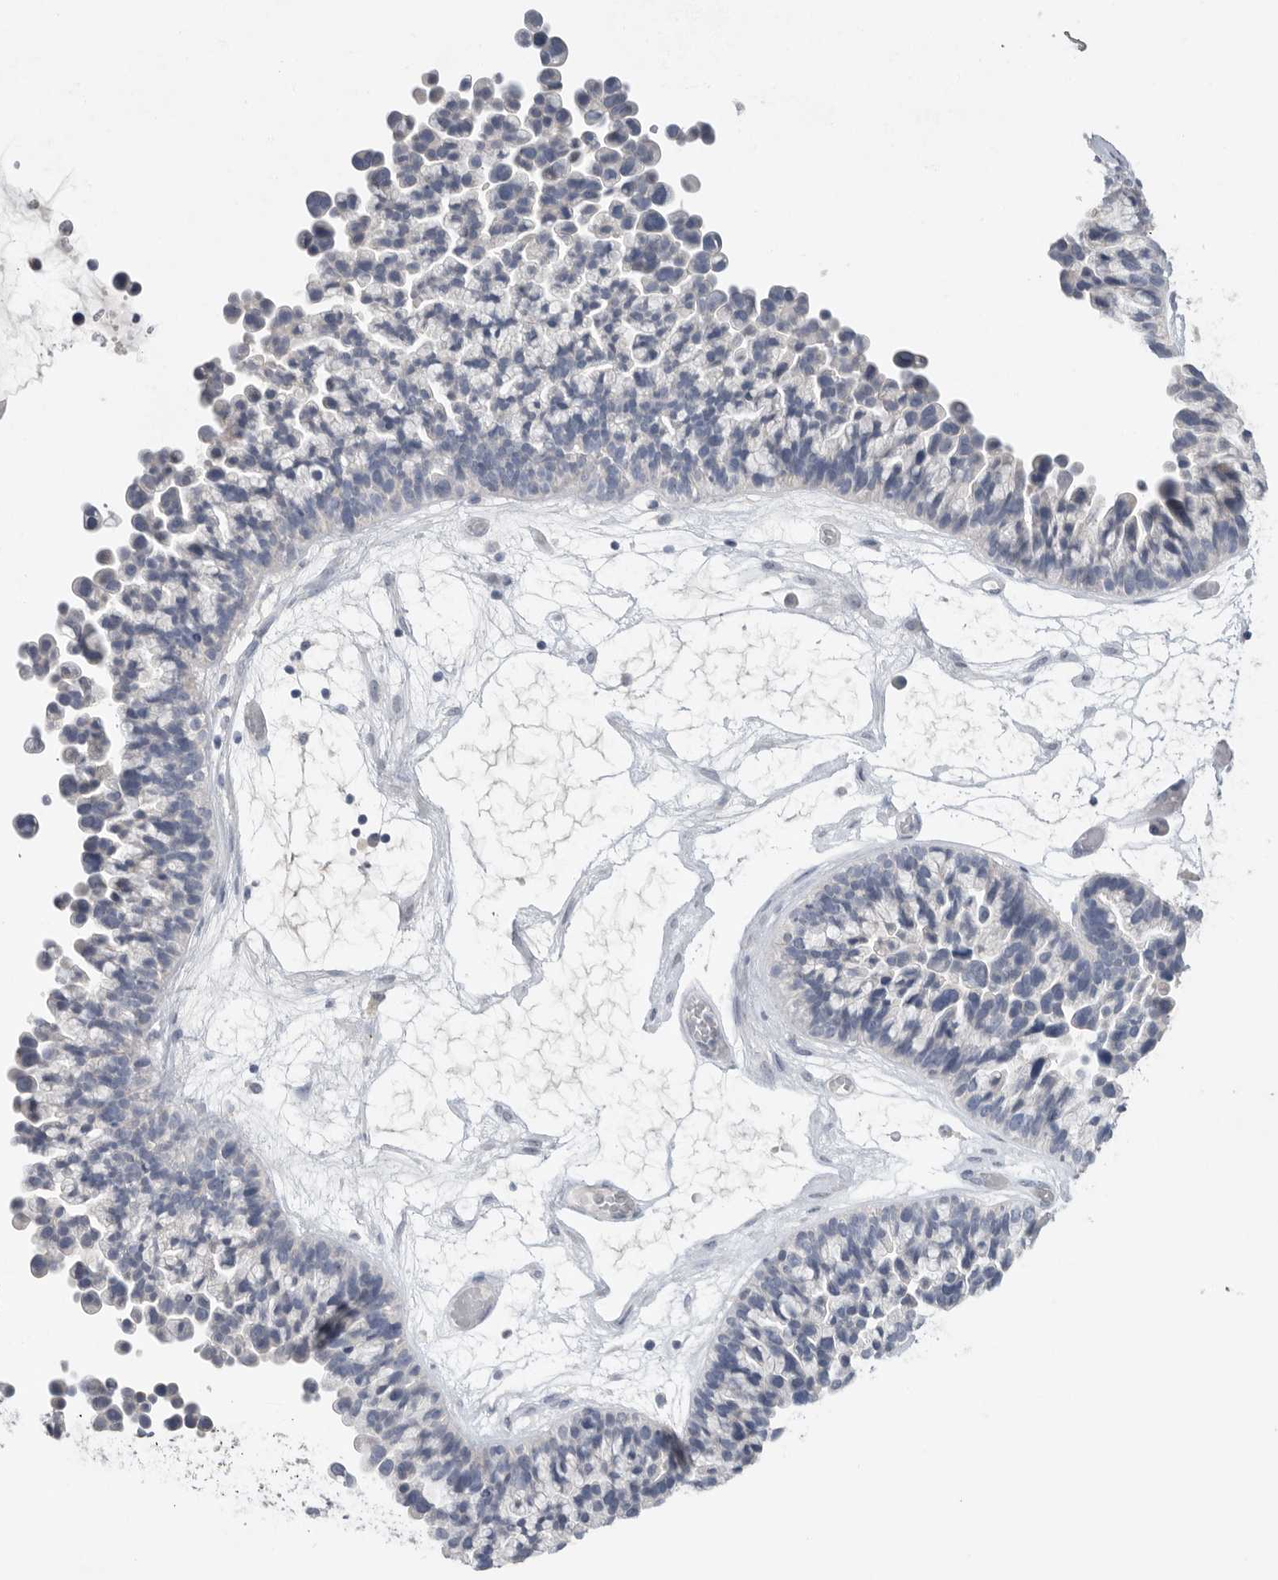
{"staining": {"intensity": "negative", "quantity": "none", "location": "none"}, "tissue": "ovarian cancer", "cell_type": "Tumor cells", "image_type": "cancer", "snomed": [{"axis": "morphology", "description": "Cystadenocarcinoma, serous, NOS"}, {"axis": "topography", "description": "Ovary"}], "caption": "Ovarian cancer (serous cystadenocarcinoma) was stained to show a protein in brown. There is no significant expression in tumor cells.", "gene": "REG4", "patient": {"sex": "female", "age": 56}}